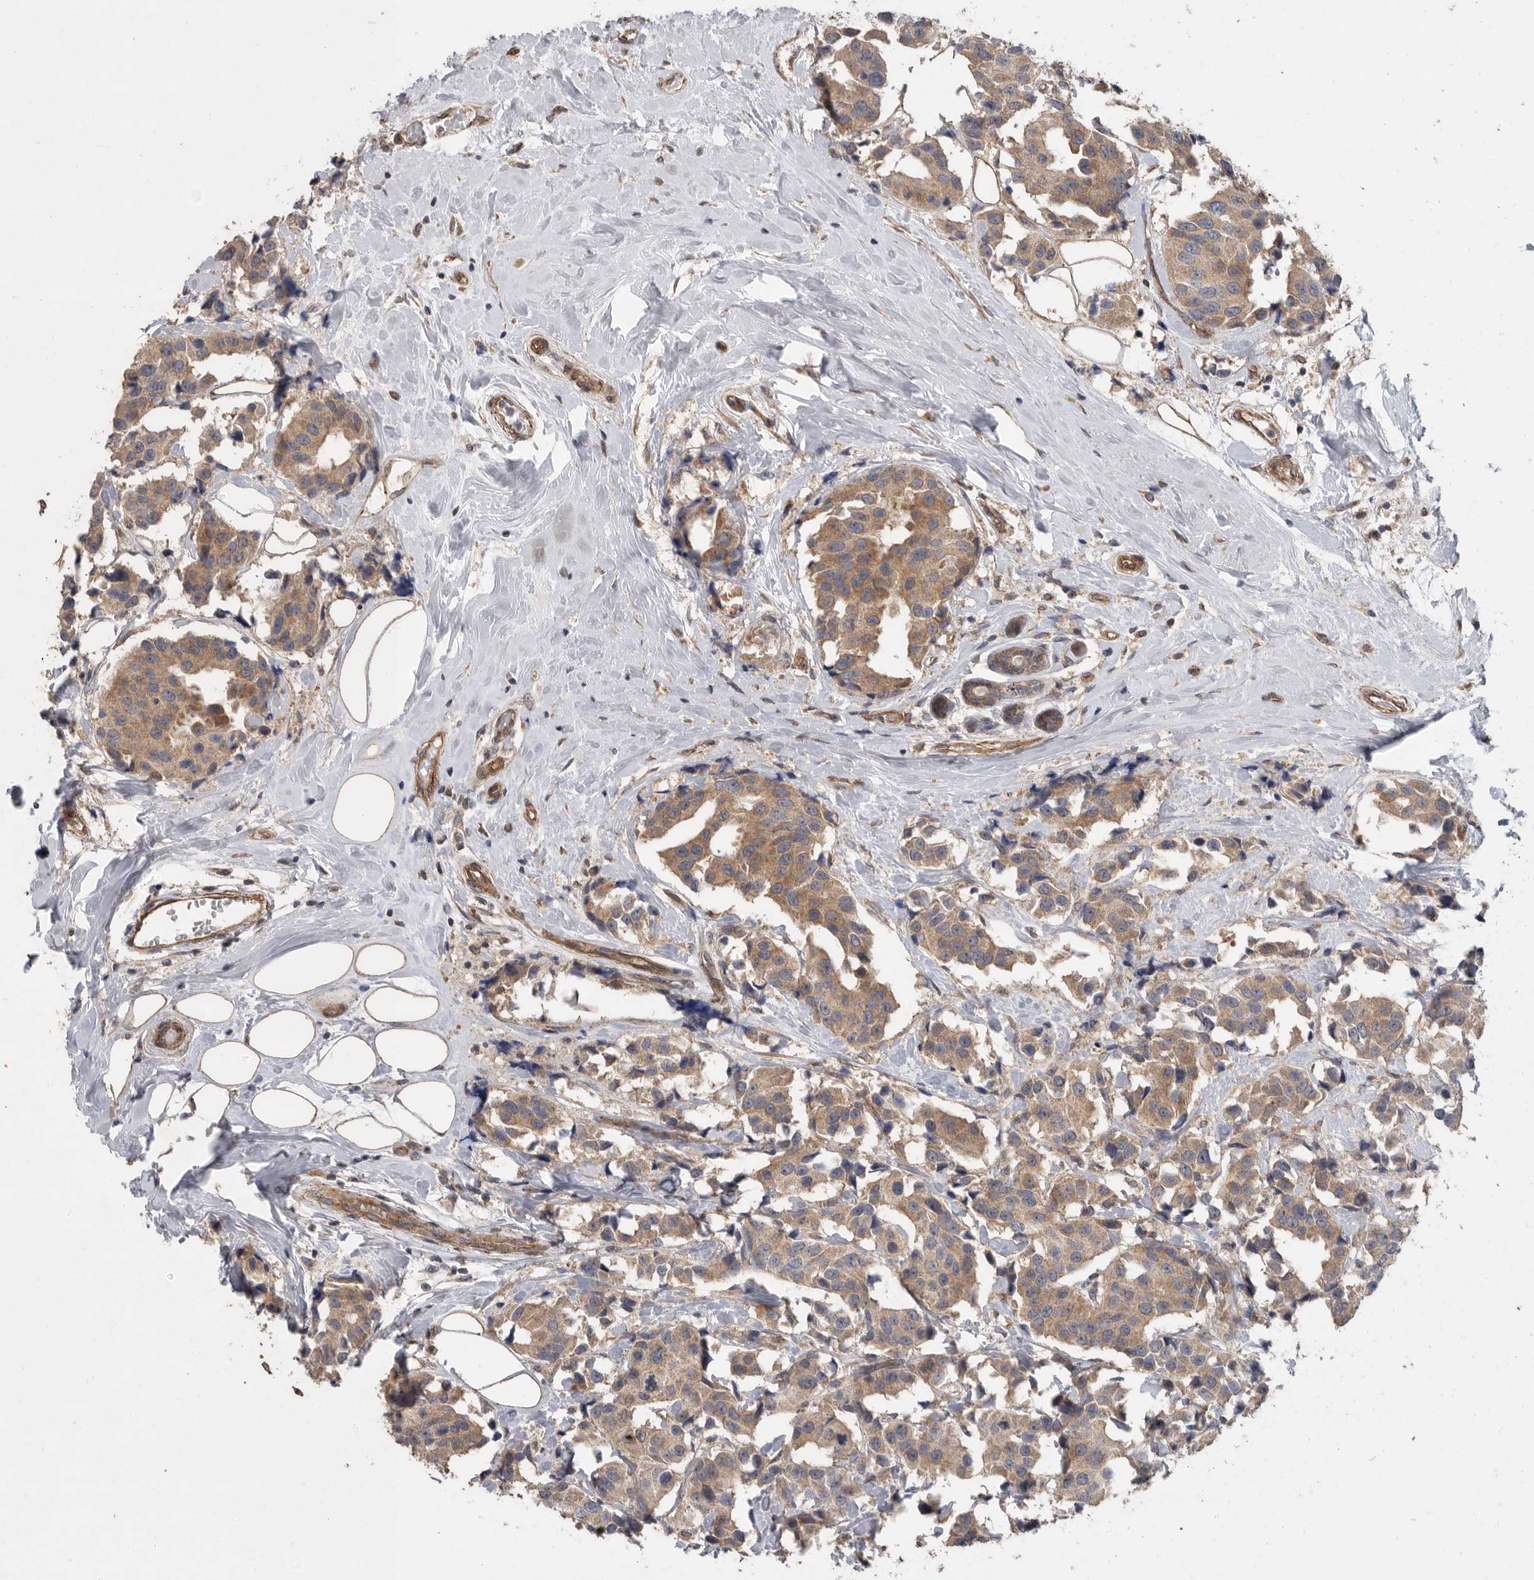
{"staining": {"intensity": "moderate", "quantity": ">75%", "location": "cytoplasmic/membranous"}, "tissue": "breast cancer", "cell_type": "Tumor cells", "image_type": "cancer", "snomed": [{"axis": "morphology", "description": "Normal tissue, NOS"}, {"axis": "morphology", "description": "Duct carcinoma"}, {"axis": "topography", "description": "Breast"}], "caption": "Immunohistochemical staining of human breast infiltrating ductal carcinoma demonstrates moderate cytoplasmic/membranous protein expression in about >75% of tumor cells.", "gene": "PODXL2", "patient": {"sex": "female", "age": 39}}